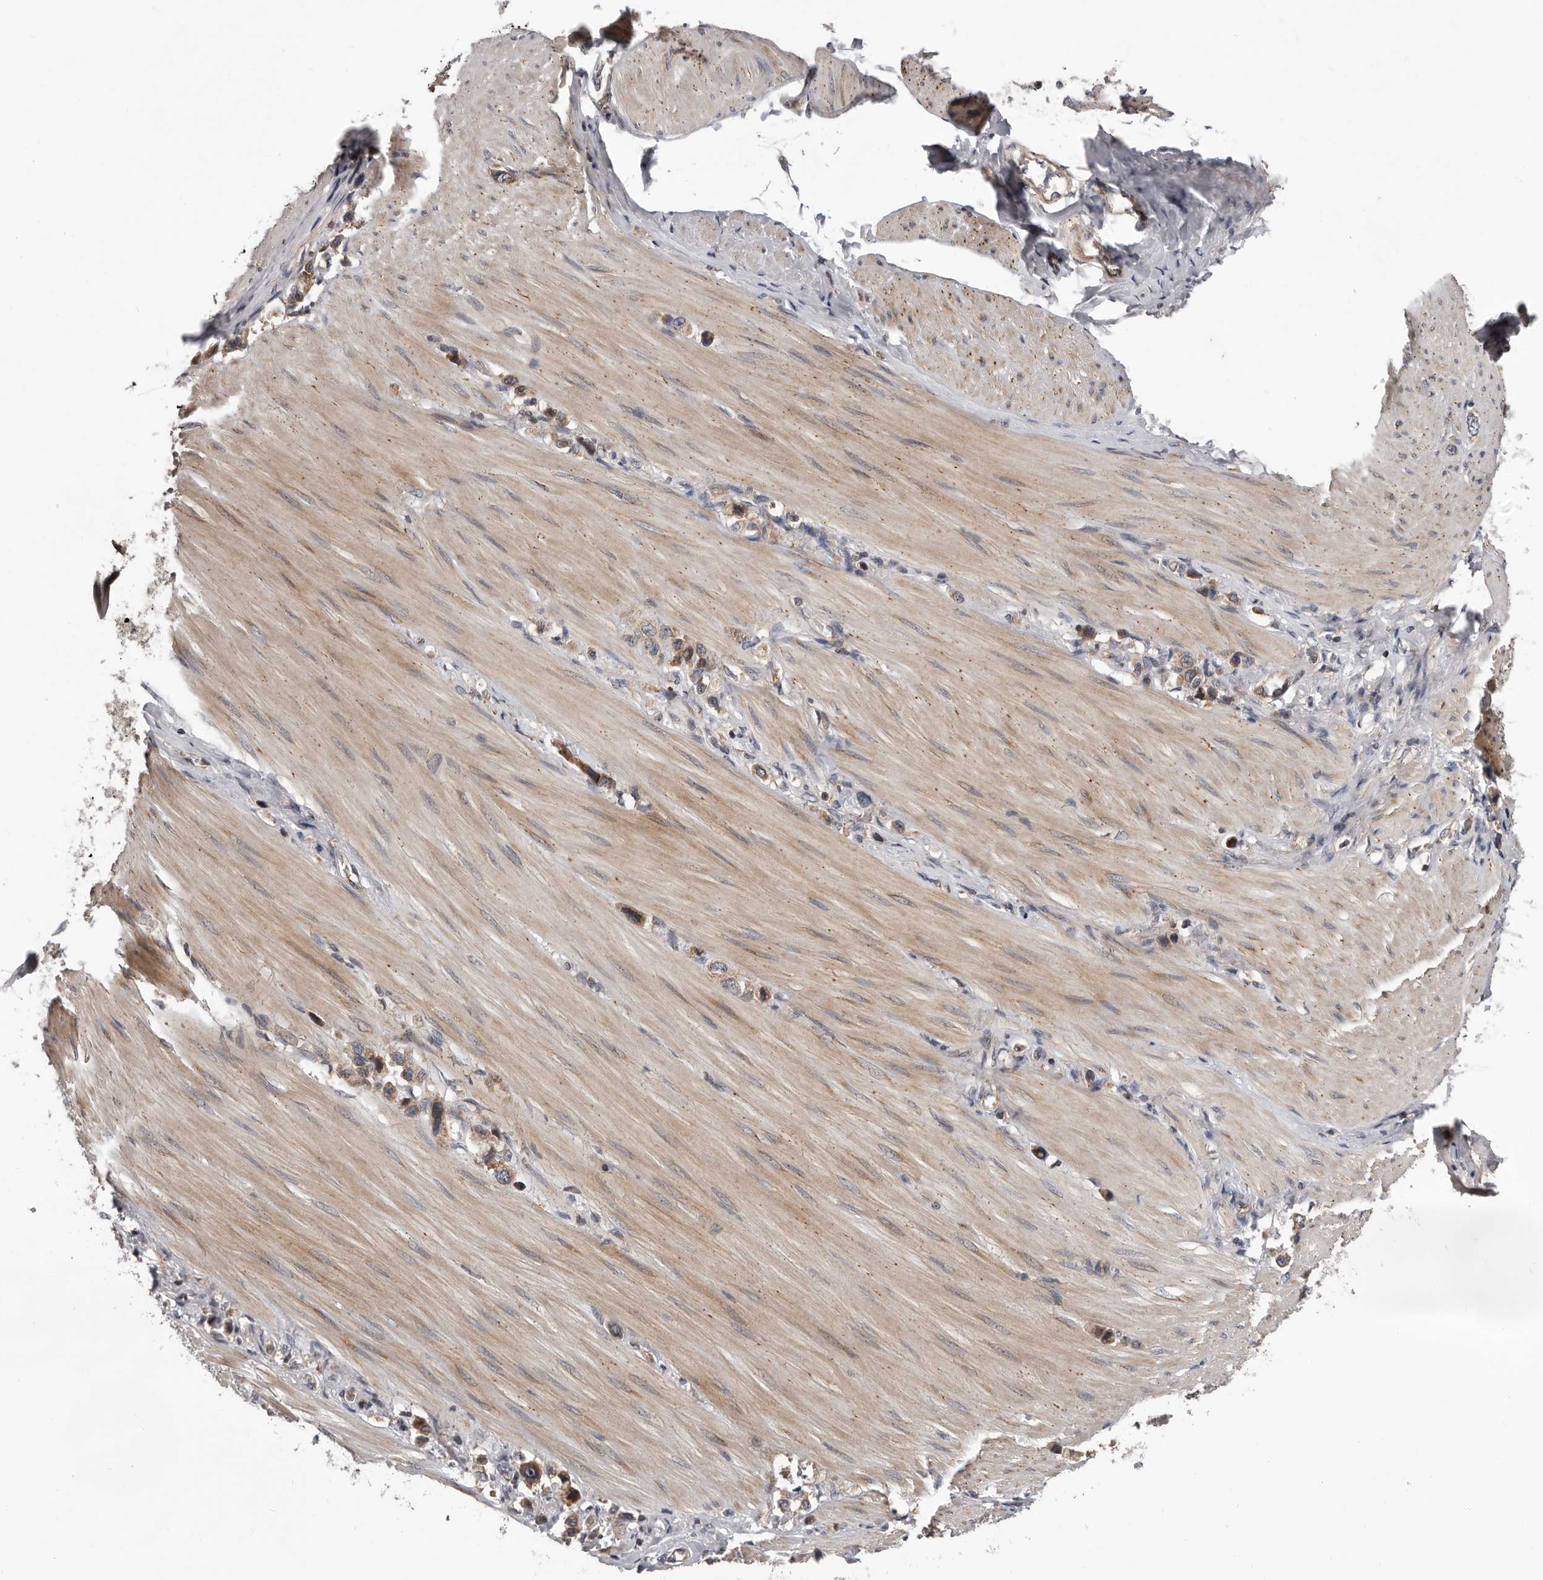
{"staining": {"intensity": "moderate", "quantity": ">75%", "location": "cytoplasmic/membranous"}, "tissue": "stomach cancer", "cell_type": "Tumor cells", "image_type": "cancer", "snomed": [{"axis": "morphology", "description": "Adenocarcinoma, NOS"}, {"axis": "topography", "description": "Stomach"}], "caption": "Stomach adenocarcinoma tissue reveals moderate cytoplasmic/membranous expression in about >75% of tumor cells The staining is performed using DAB (3,3'-diaminobenzidine) brown chromogen to label protein expression. The nuclei are counter-stained blue using hematoxylin.", "gene": "VPS37A", "patient": {"sex": "female", "age": 65}}